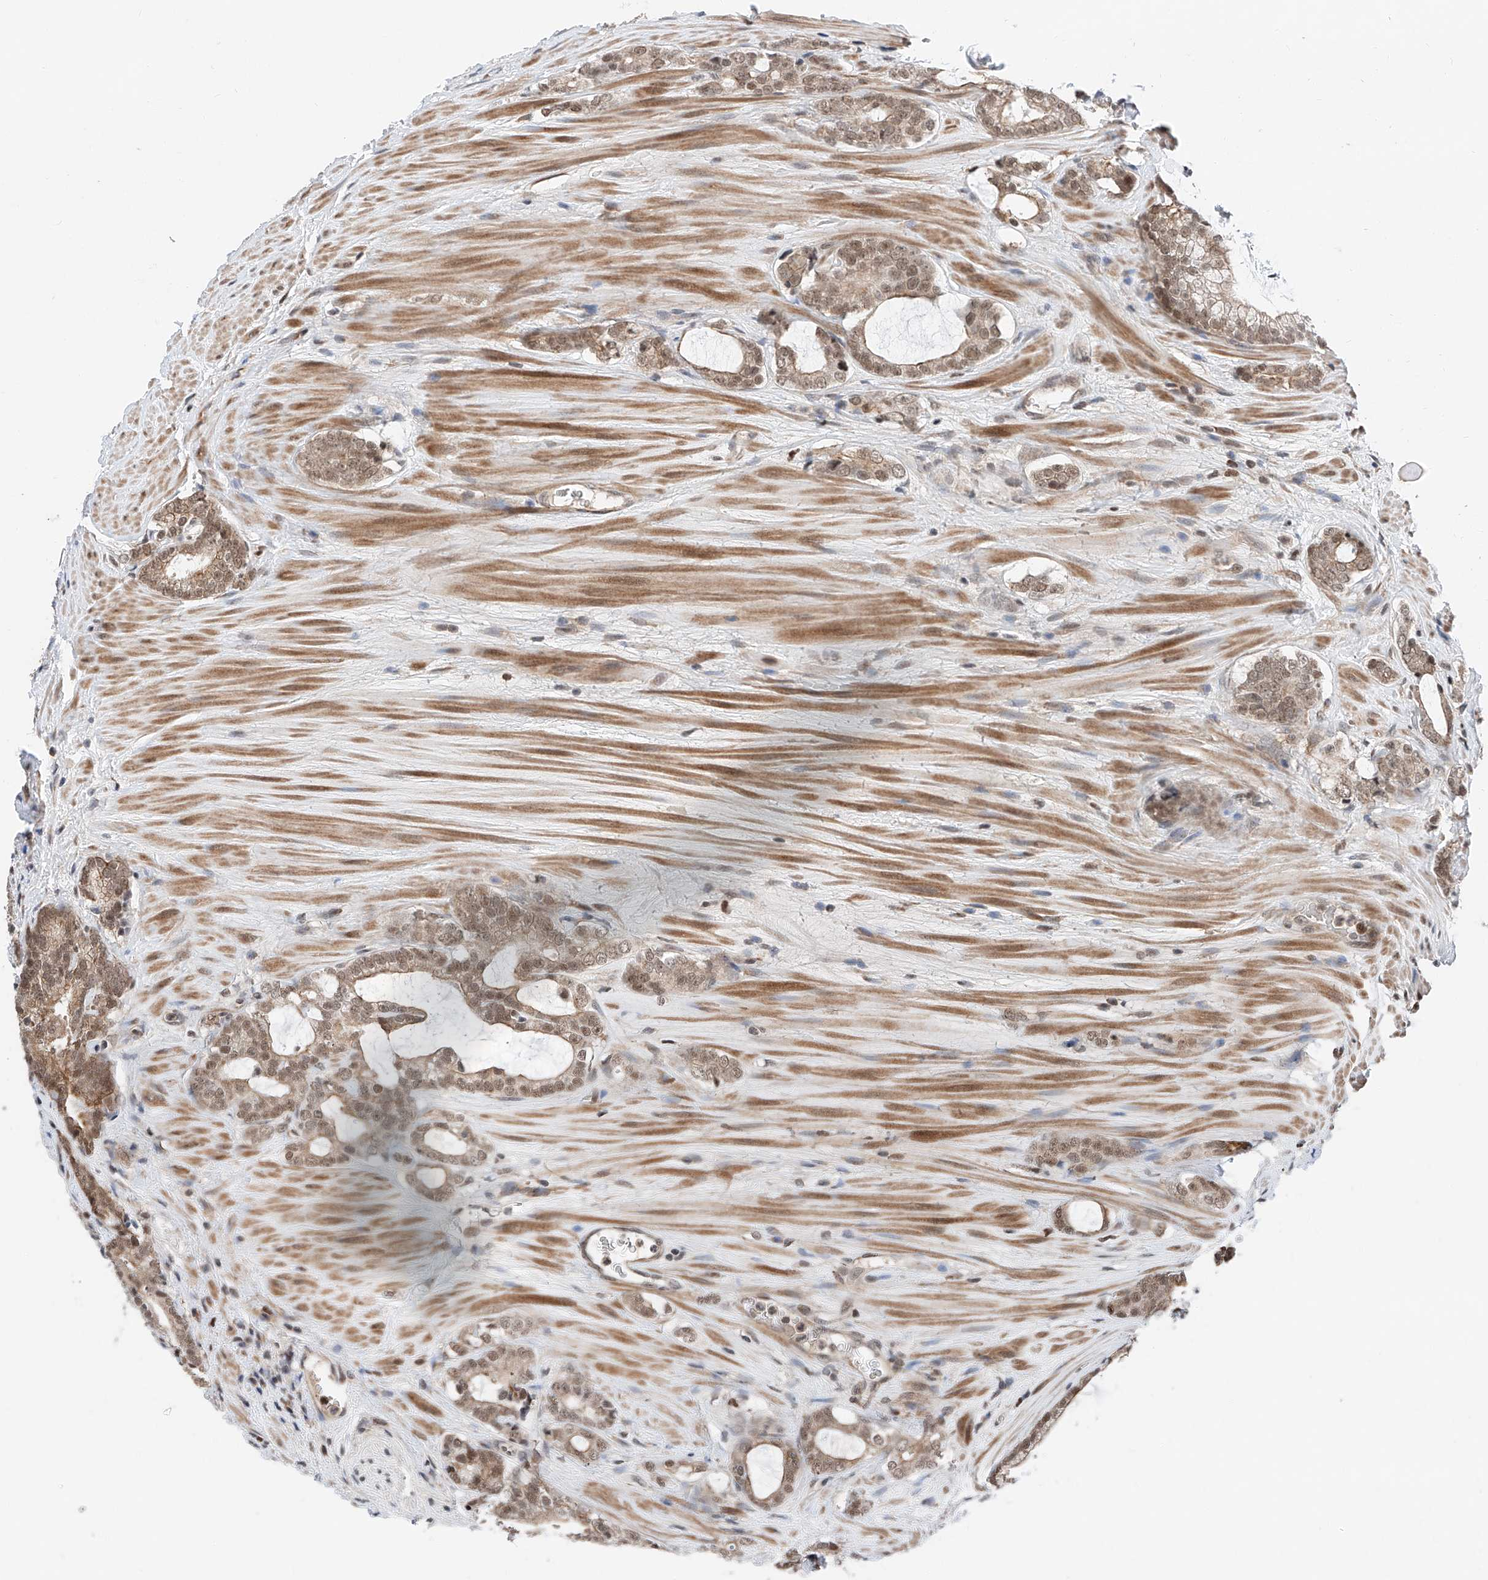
{"staining": {"intensity": "weak", "quantity": ">75%", "location": "nuclear"}, "tissue": "prostate cancer", "cell_type": "Tumor cells", "image_type": "cancer", "snomed": [{"axis": "morphology", "description": "Adenocarcinoma, High grade"}, {"axis": "topography", "description": "Prostate"}], "caption": "Adenocarcinoma (high-grade) (prostate) stained with DAB (3,3'-diaminobenzidine) immunohistochemistry (IHC) shows low levels of weak nuclear positivity in about >75% of tumor cells.", "gene": "SNRNP200", "patient": {"sex": "male", "age": 63}}